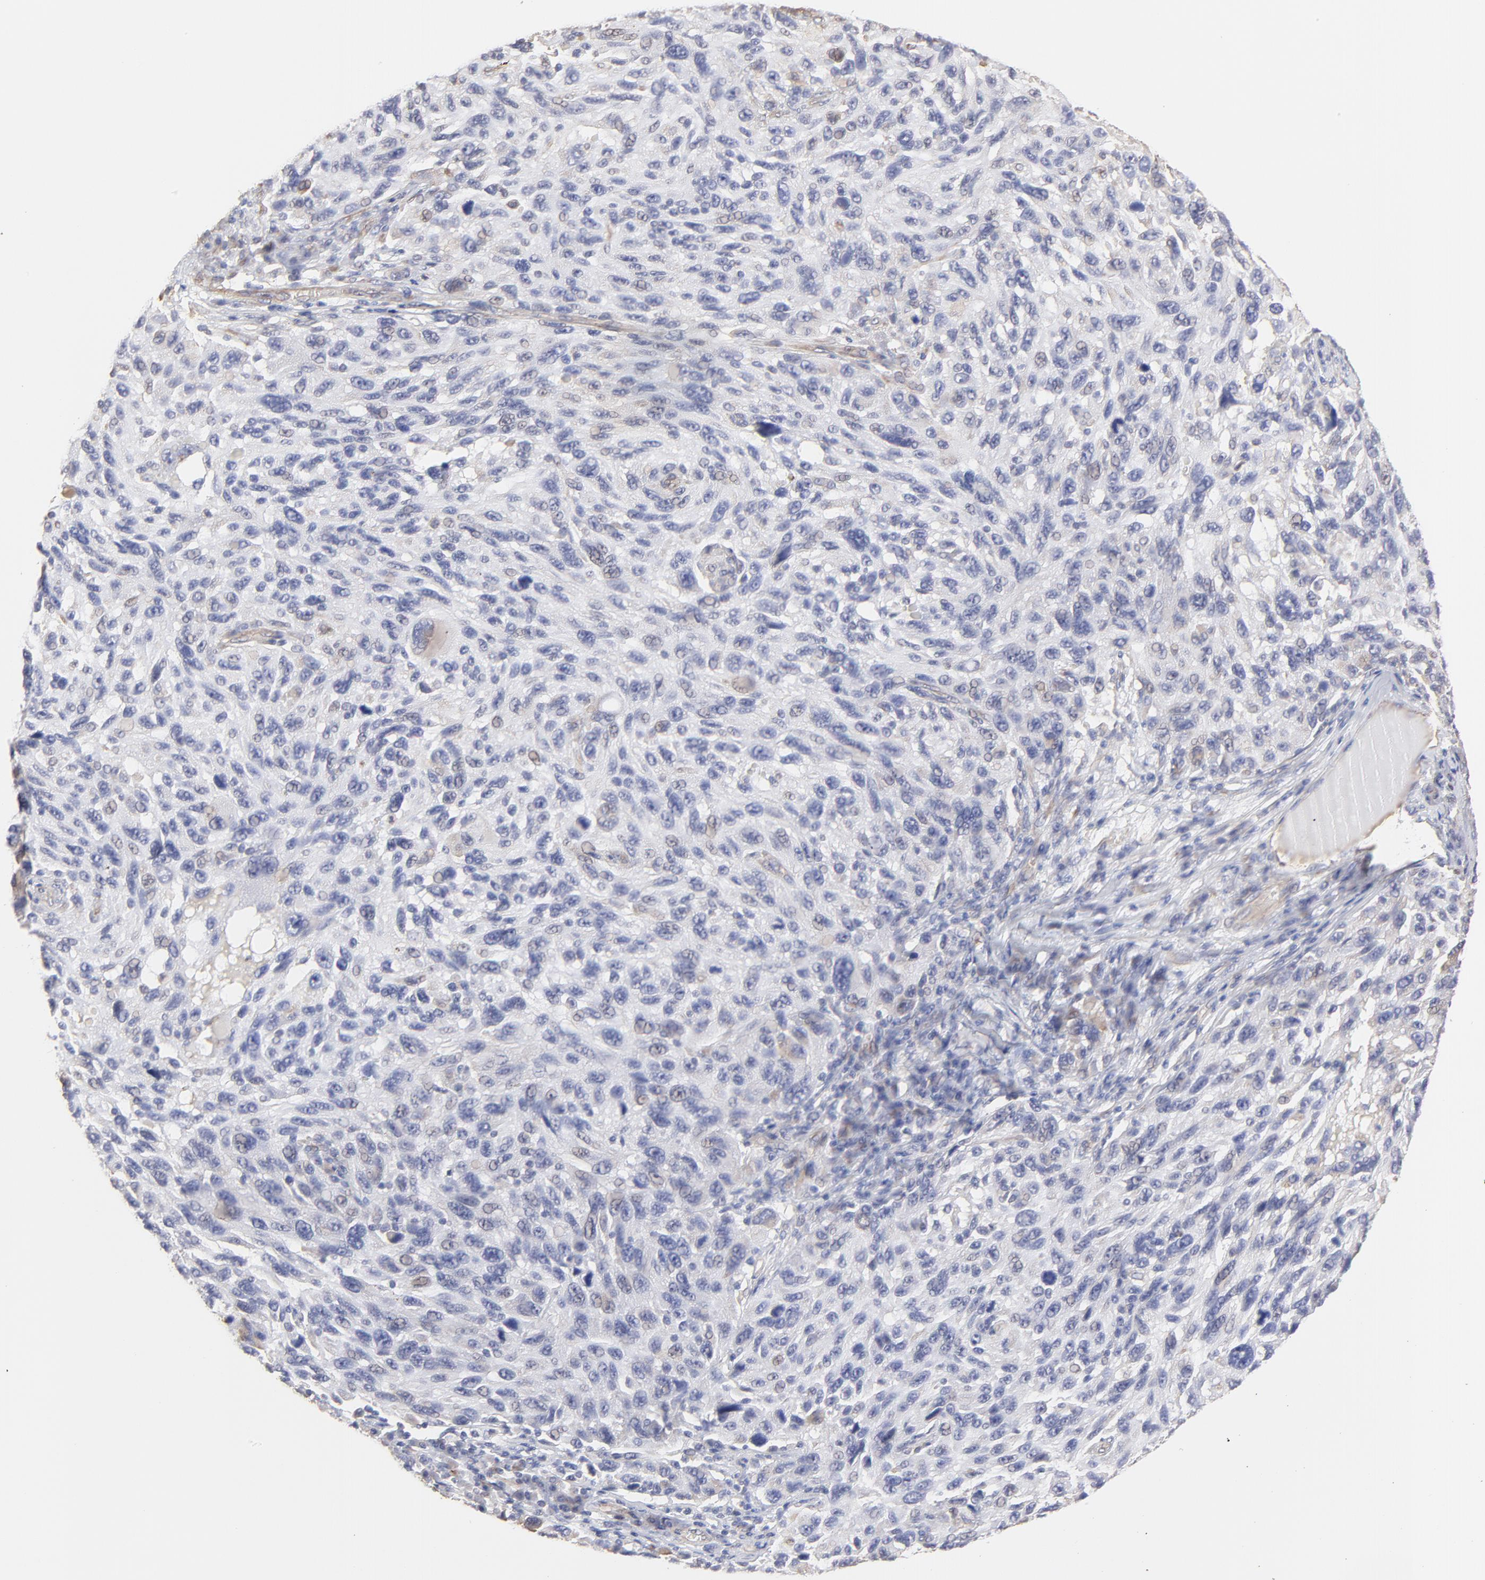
{"staining": {"intensity": "weak", "quantity": "<25%", "location": "cytoplasmic/membranous"}, "tissue": "melanoma", "cell_type": "Tumor cells", "image_type": "cancer", "snomed": [{"axis": "morphology", "description": "Malignant melanoma, NOS"}, {"axis": "topography", "description": "Skin"}], "caption": "The image demonstrates no significant positivity in tumor cells of malignant melanoma. (DAB immunohistochemistry with hematoxylin counter stain).", "gene": "LRCH2", "patient": {"sex": "male", "age": 53}}